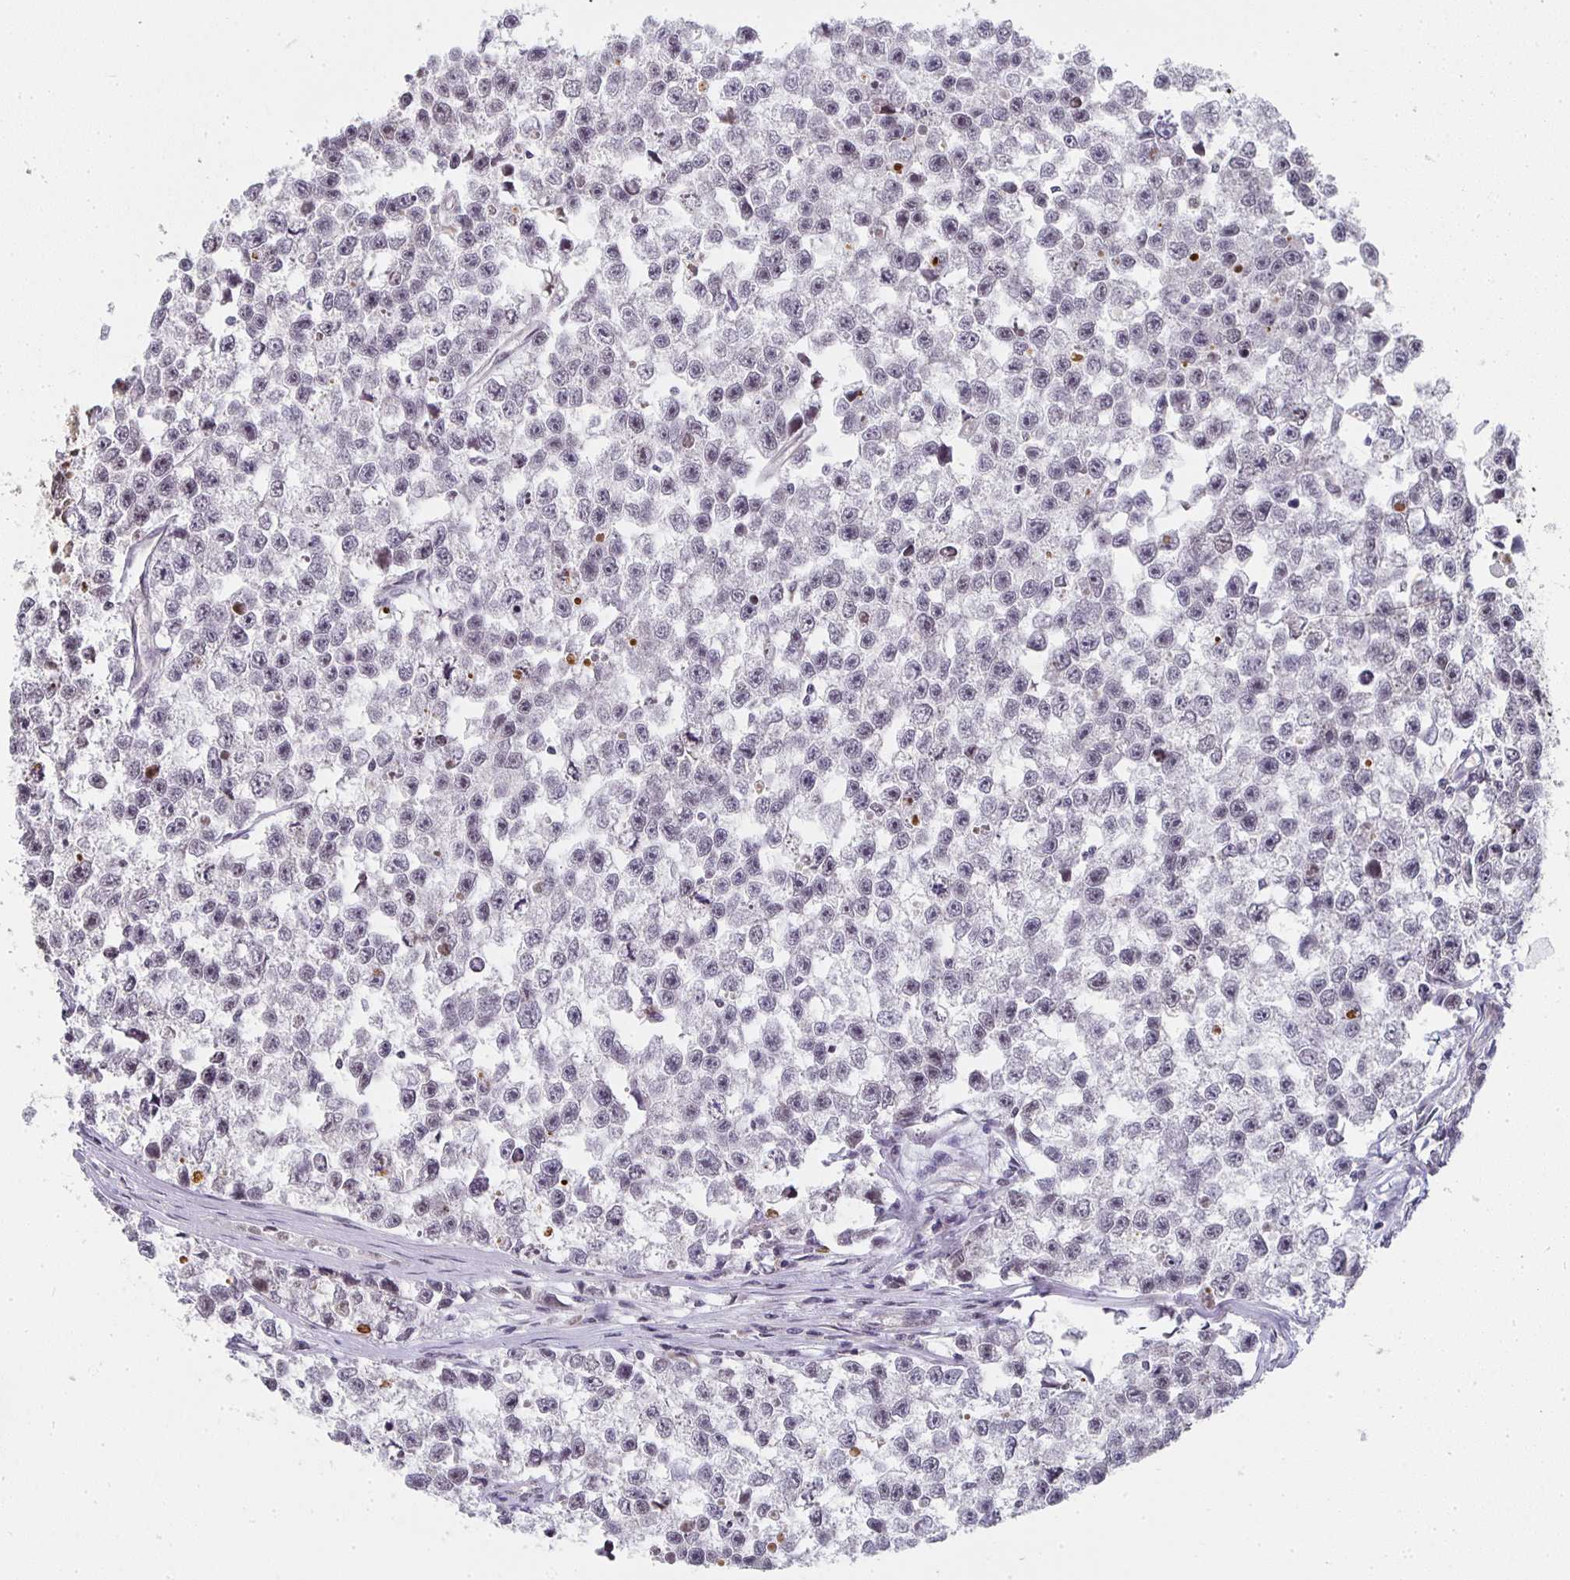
{"staining": {"intensity": "negative", "quantity": "none", "location": "none"}, "tissue": "testis cancer", "cell_type": "Tumor cells", "image_type": "cancer", "snomed": [{"axis": "morphology", "description": "Seminoma, NOS"}, {"axis": "topography", "description": "Testis"}], "caption": "Immunohistochemistry of testis cancer (seminoma) demonstrates no staining in tumor cells. The staining was performed using DAB to visualize the protein expression in brown, while the nuclei were stained in blue with hematoxylin (Magnification: 20x).", "gene": "SMARCA2", "patient": {"sex": "male", "age": 26}}